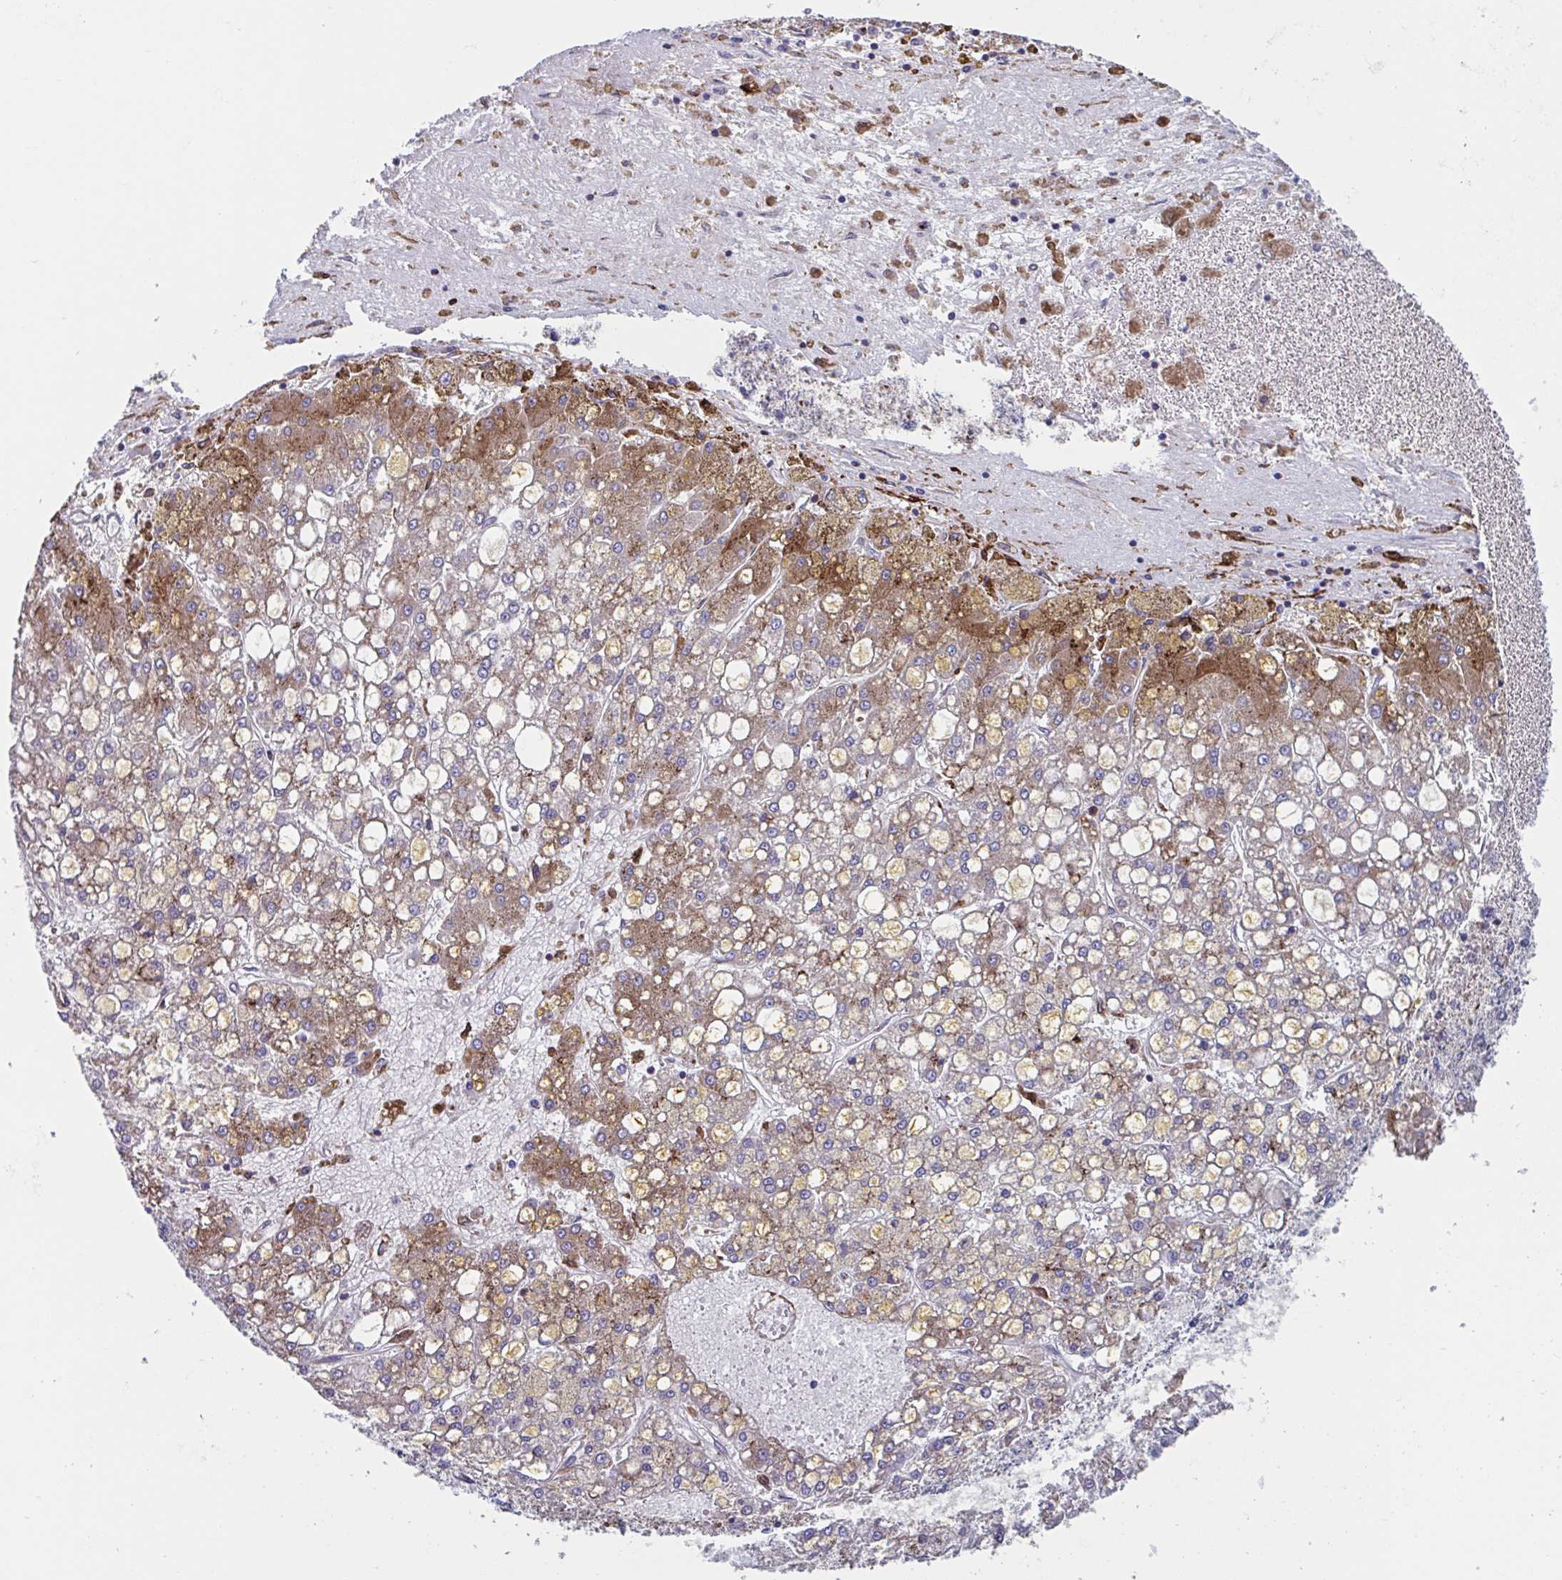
{"staining": {"intensity": "moderate", "quantity": "25%-75%", "location": "cytoplasmic/membranous"}, "tissue": "liver cancer", "cell_type": "Tumor cells", "image_type": "cancer", "snomed": [{"axis": "morphology", "description": "Carcinoma, Hepatocellular, NOS"}, {"axis": "topography", "description": "Liver"}], "caption": "Hepatocellular carcinoma (liver) stained for a protein shows moderate cytoplasmic/membranous positivity in tumor cells. The staining was performed using DAB (3,3'-diaminobenzidine) to visualize the protein expression in brown, while the nuclei were stained in blue with hematoxylin (Magnification: 20x).", "gene": "RFK", "patient": {"sex": "male", "age": 67}}